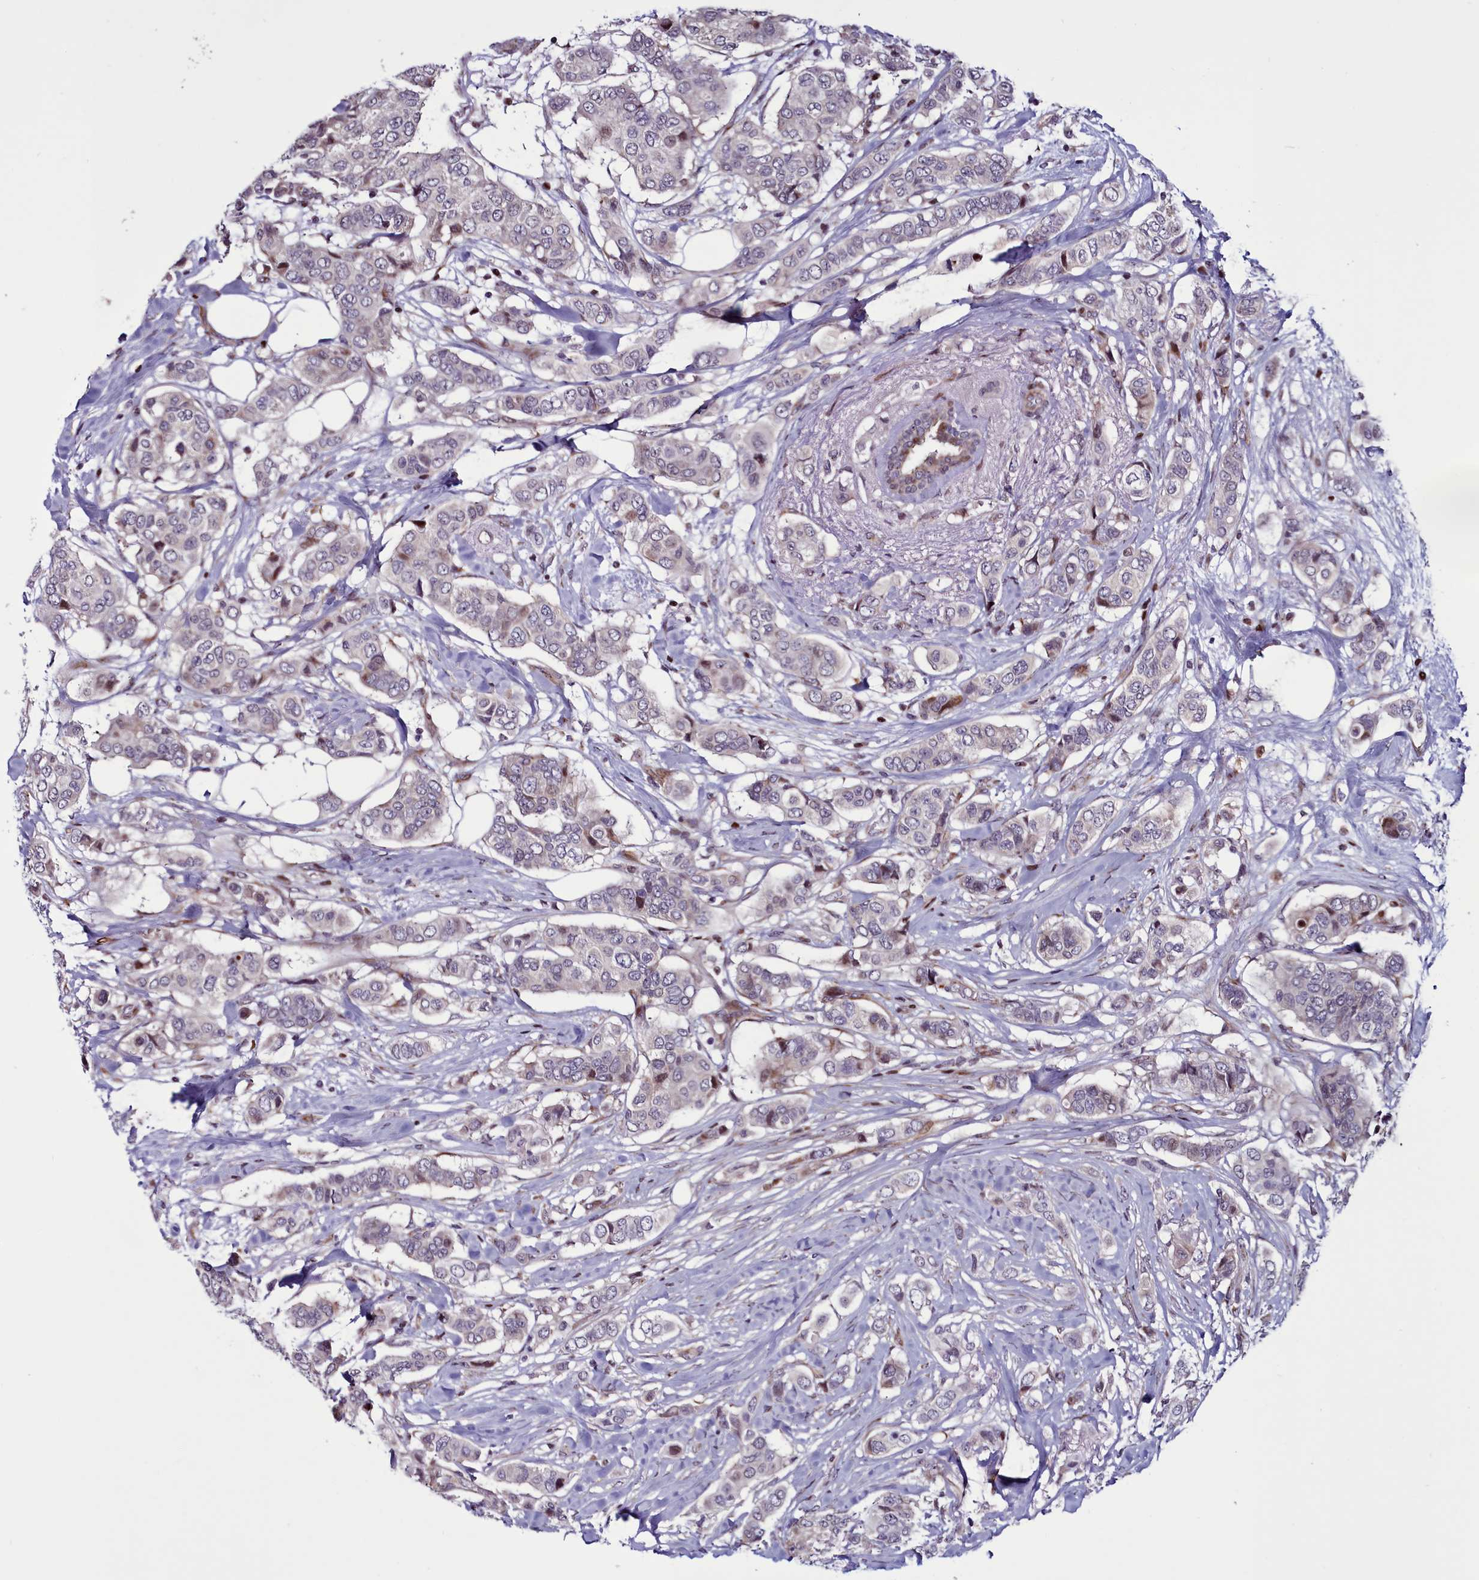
{"staining": {"intensity": "negative", "quantity": "none", "location": "none"}, "tissue": "breast cancer", "cell_type": "Tumor cells", "image_type": "cancer", "snomed": [{"axis": "morphology", "description": "Lobular carcinoma"}, {"axis": "topography", "description": "Breast"}], "caption": "Tumor cells are negative for brown protein staining in lobular carcinoma (breast).", "gene": "WBP11", "patient": {"sex": "female", "age": 51}}